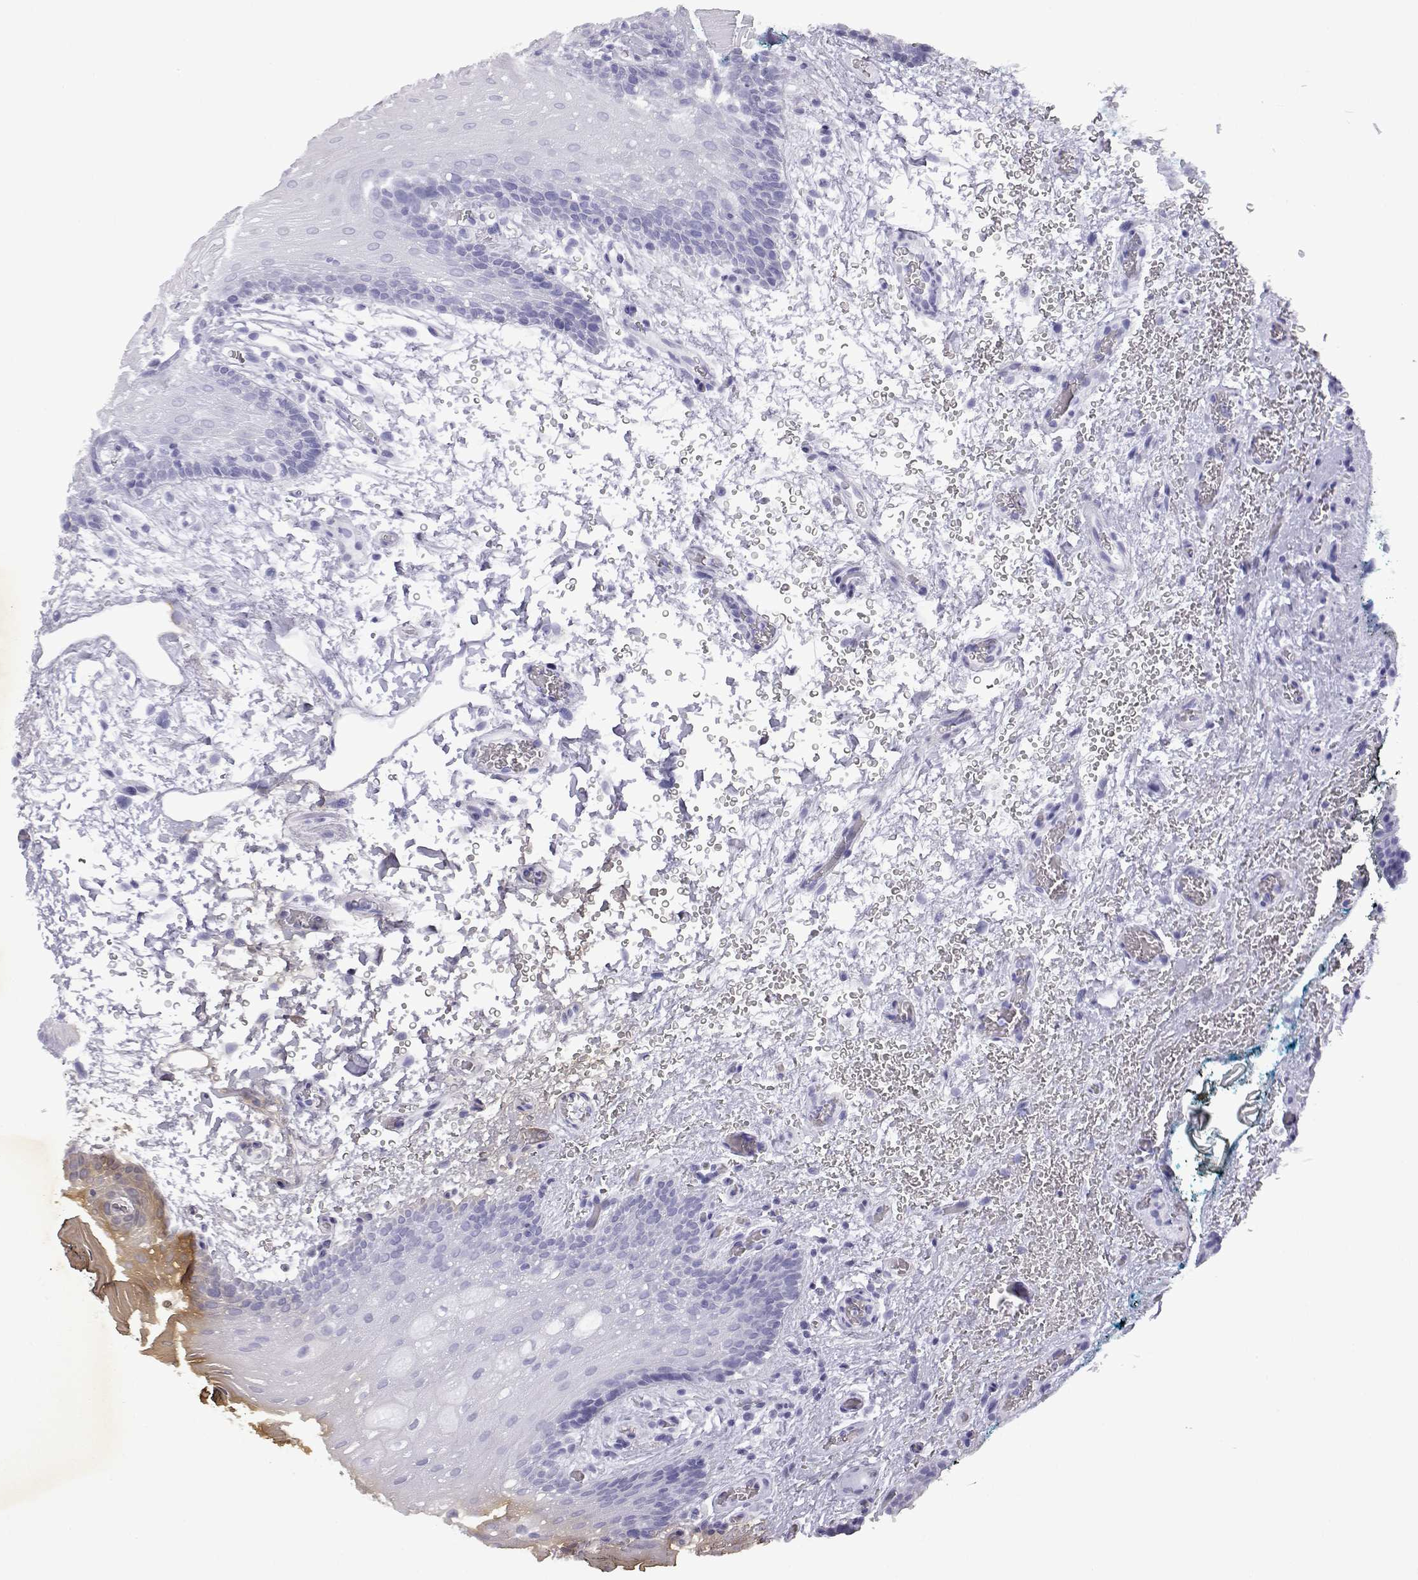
{"staining": {"intensity": "negative", "quantity": "none", "location": "none"}, "tissue": "oral mucosa", "cell_type": "Squamous epithelial cells", "image_type": "normal", "snomed": [{"axis": "morphology", "description": "Normal tissue, NOS"}, {"axis": "topography", "description": "Oral tissue"}, {"axis": "topography", "description": "Head-Neck"}], "caption": "IHC histopathology image of normal oral mucosa: human oral mucosa stained with DAB exhibits no significant protein staining in squamous epithelial cells.", "gene": "DDC", "patient": {"sex": "male", "age": 65}}